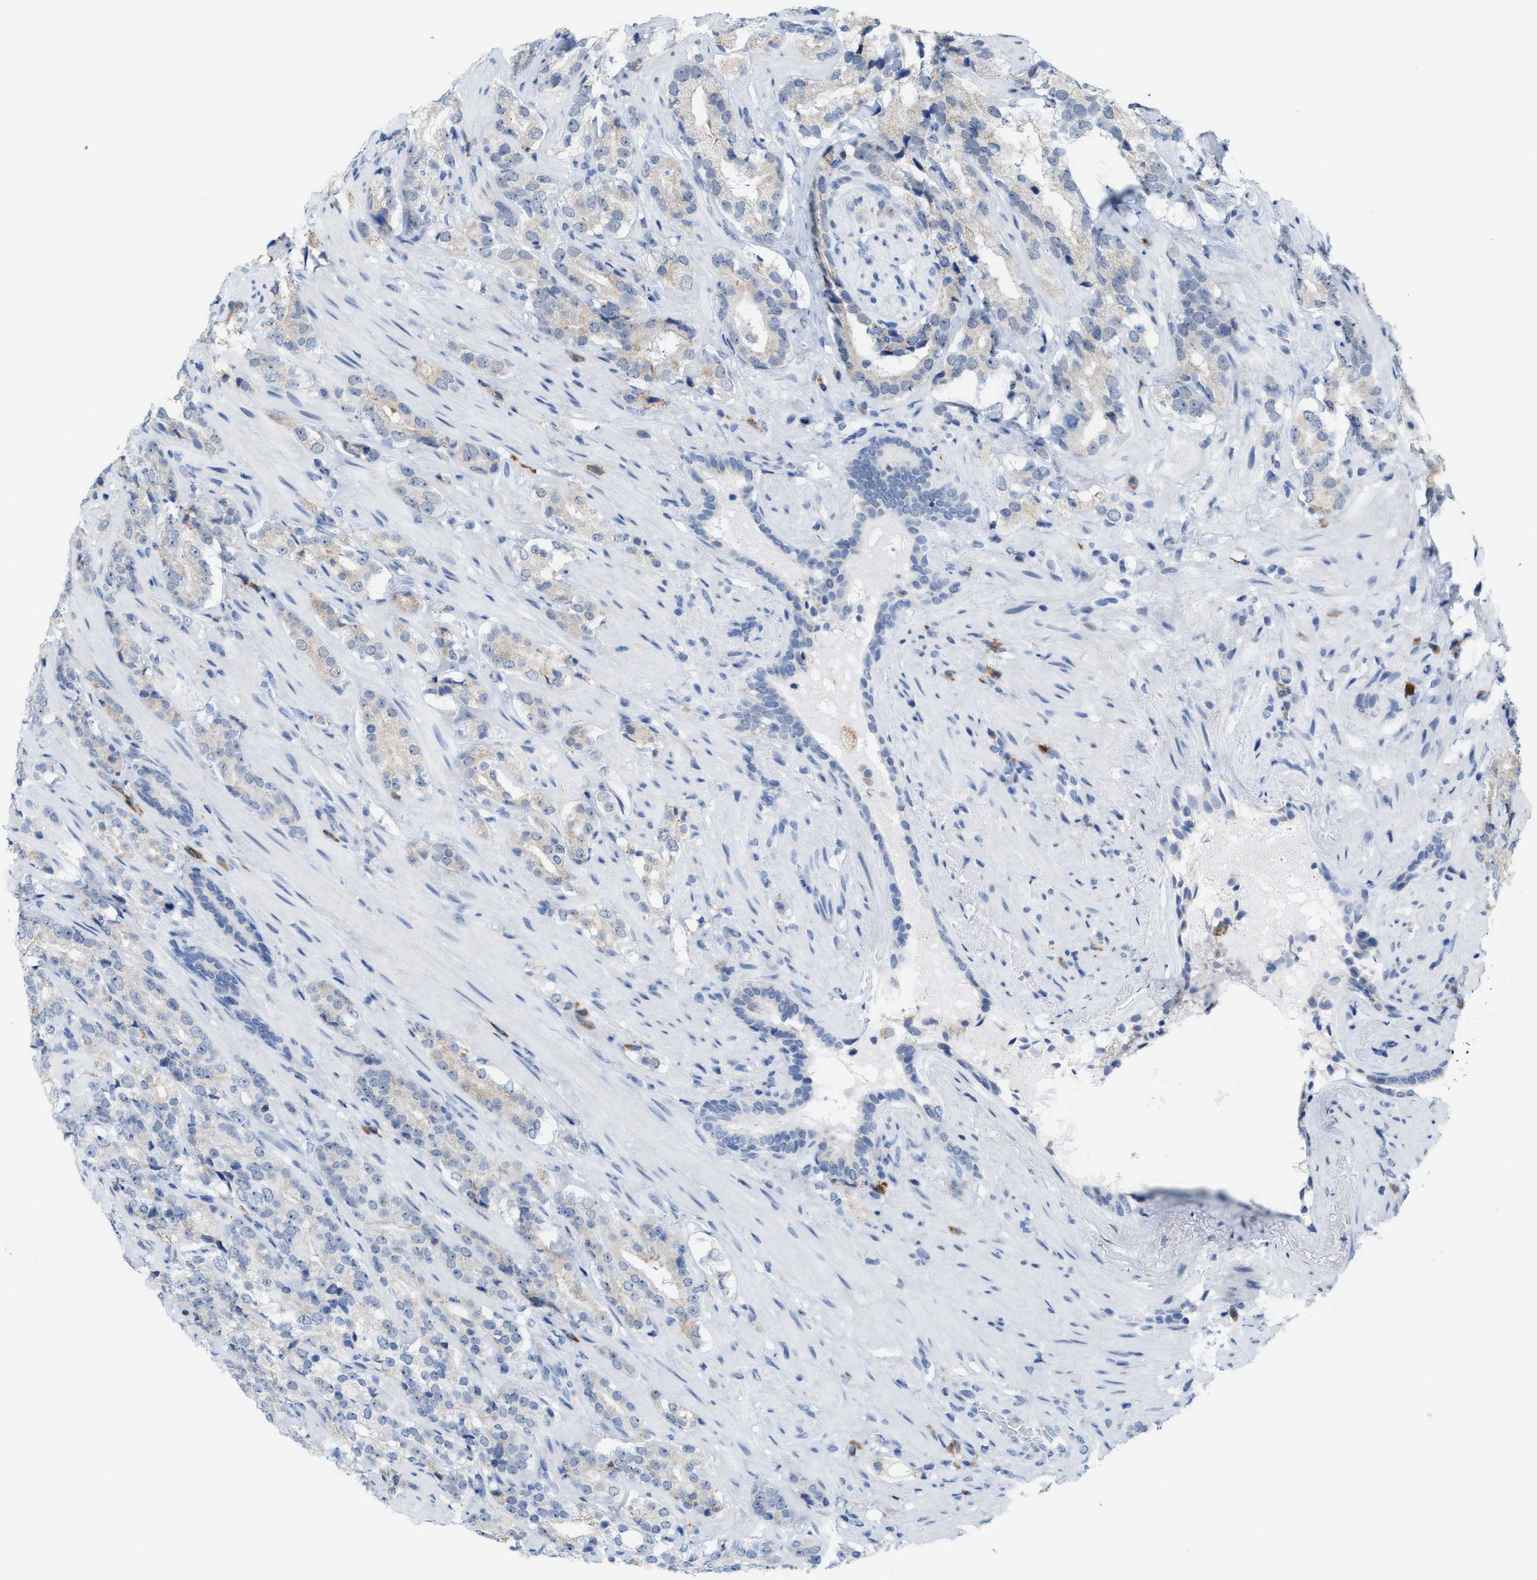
{"staining": {"intensity": "negative", "quantity": "none", "location": "none"}, "tissue": "prostate cancer", "cell_type": "Tumor cells", "image_type": "cancer", "snomed": [{"axis": "morphology", "description": "Adenocarcinoma, High grade"}, {"axis": "topography", "description": "Prostate"}], "caption": "Prostate cancer (adenocarcinoma (high-grade)) stained for a protein using immunohistochemistry (IHC) demonstrates no expression tumor cells.", "gene": "KIFC3", "patient": {"sex": "male", "age": 71}}